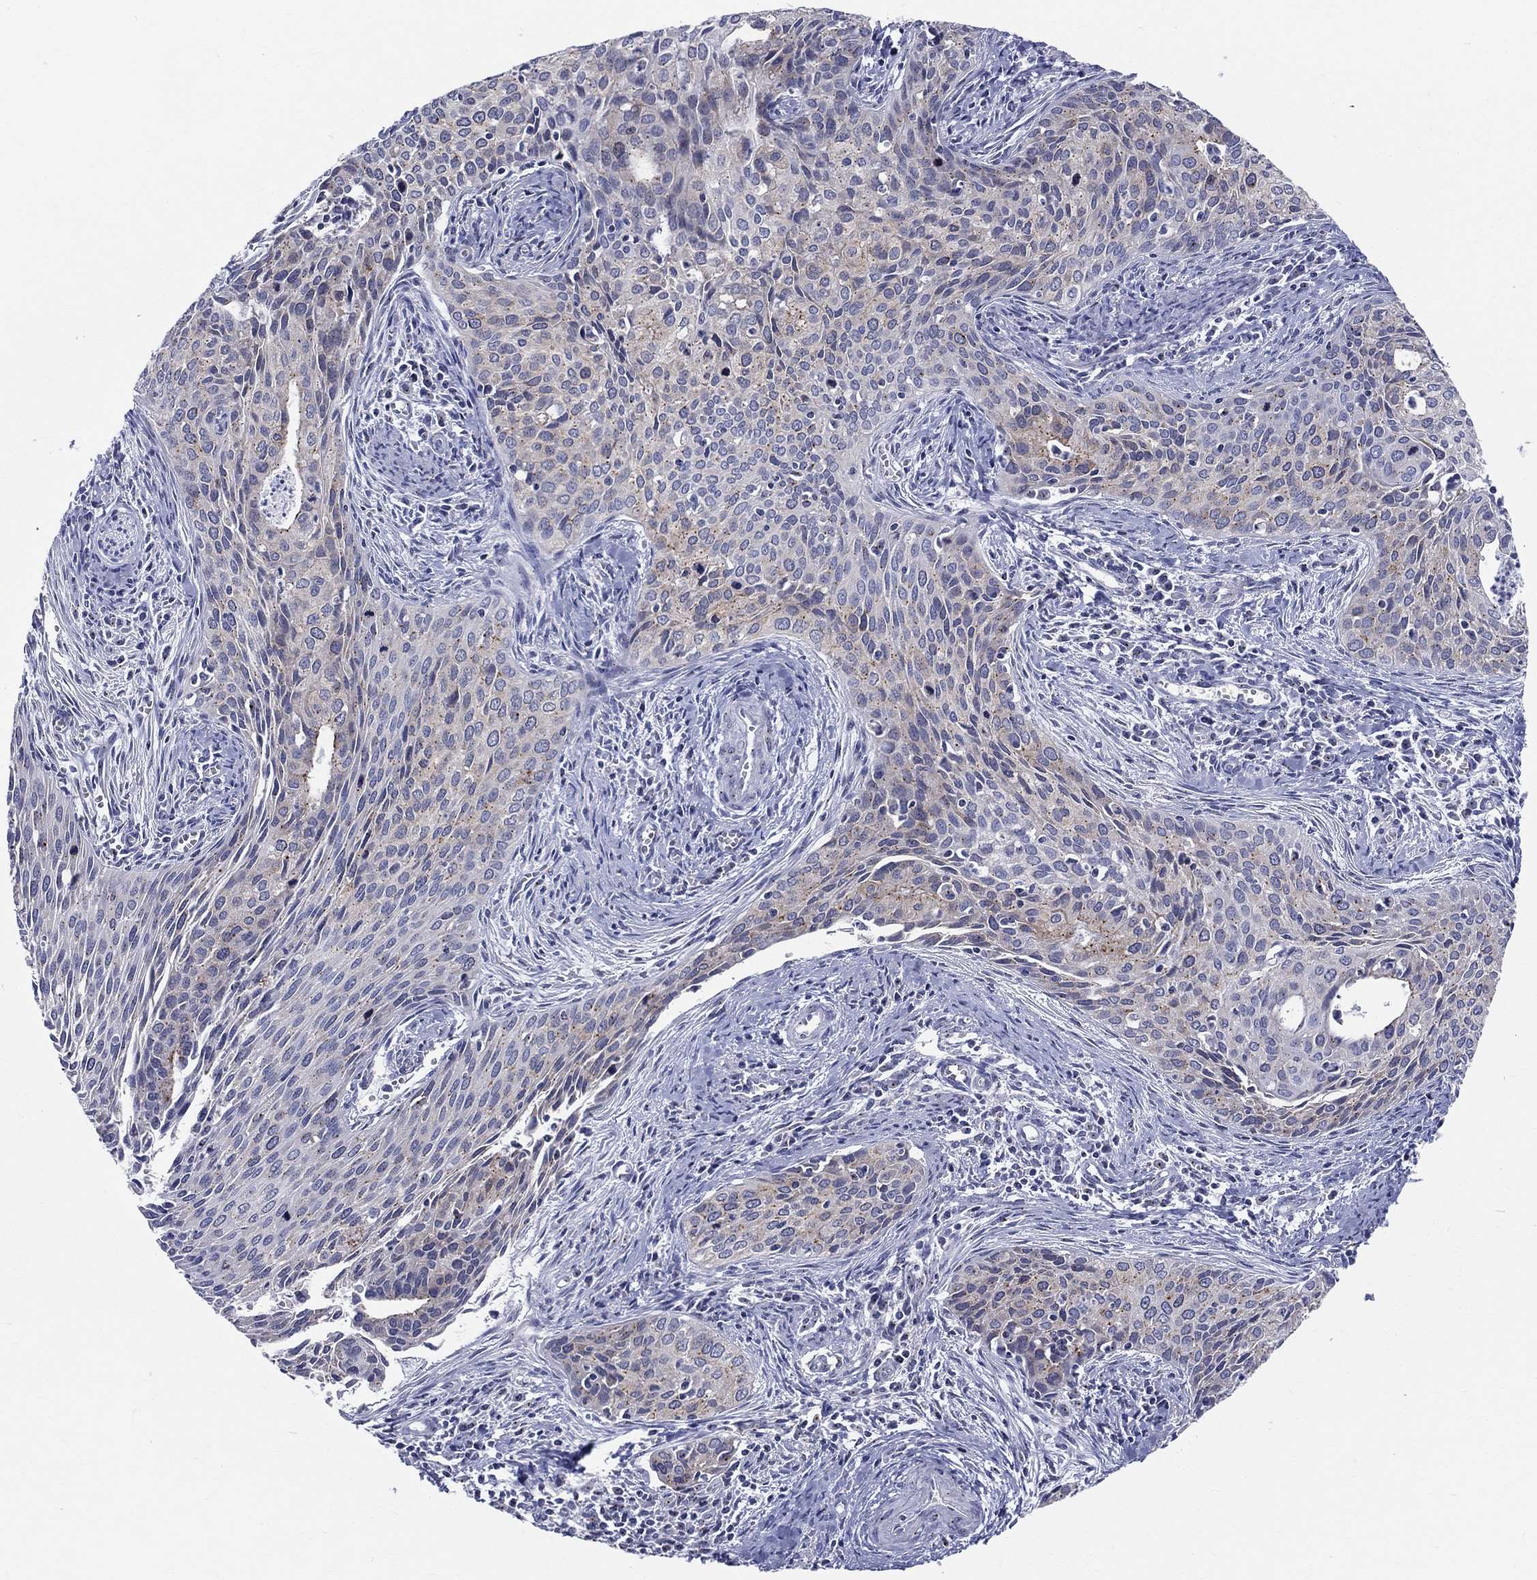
{"staining": {"intensity": "negative", "quantity": "none", "location": "none"}, "tissue": "cervical cancer", "cell_type": "Tumor cells", "image_type": "cancer", "snomed": [{"axis": "morphology", "description": "Squamous cell carcinoma, NOS"}, {"axis": "topography", "description": "Cervix"}], "caption": "IHC photomicrograph of neoplastic tissue: cervical squamous cell carcinoma stained with DAB shows no significant protein positivity in tumor cells.", "gene": "CEP43", "patient": {"sex": "female", "age": 29}}